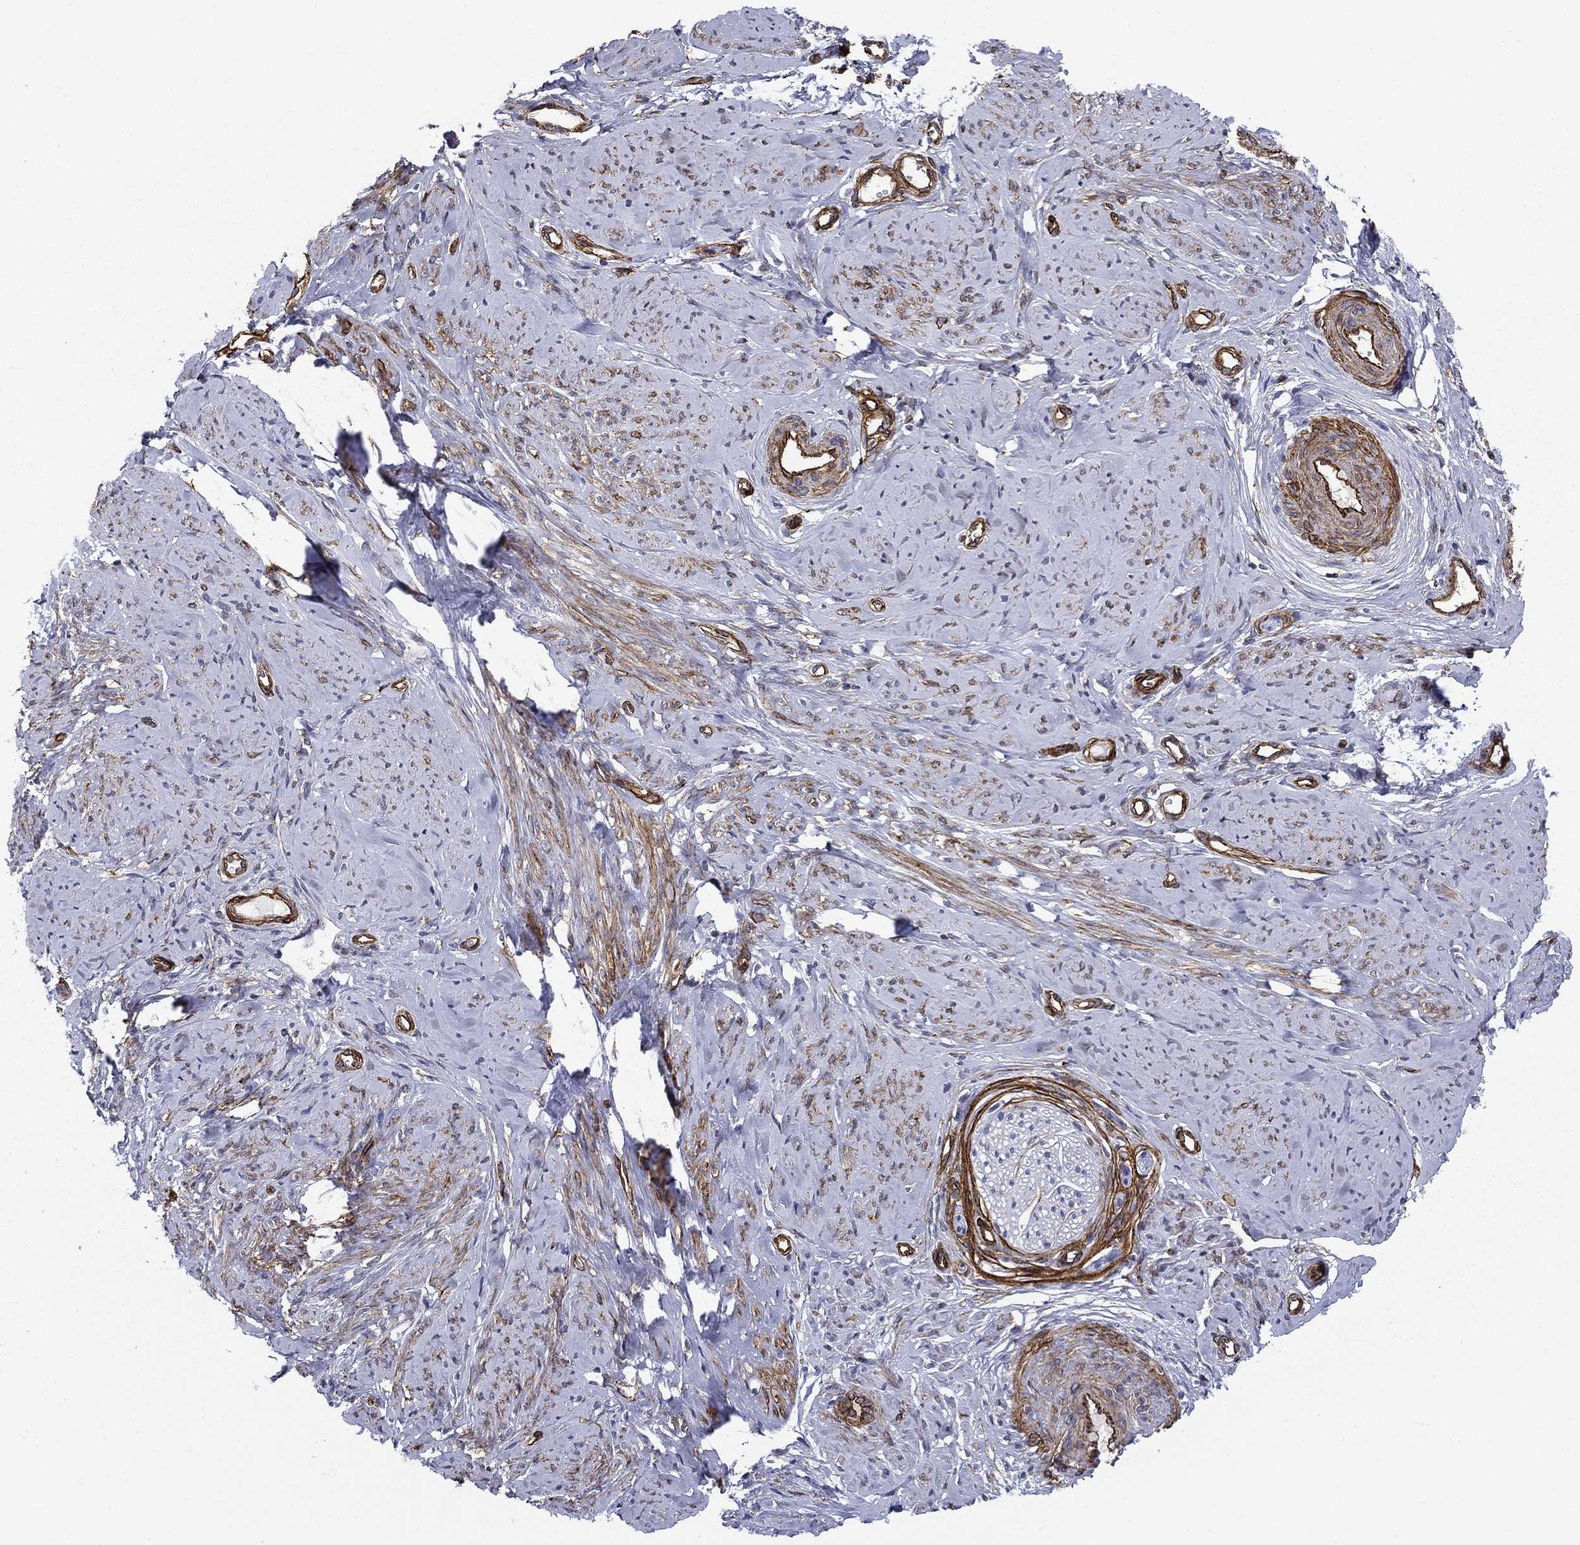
{"staining": {"intensity": "strong", "quantity": "<25%", "location": "cytoplasmic/membranous"}, "tissue": "smooth muscle", "cell_type": "Smooth muscle cells", "image_type": "normal", "snomed": [{"axis": "morphology", "description": "Normal tissue, NOS"}, {"axis": "topography", "description": "Smooth muscle"}], "caption": "High-magnification brightfield microscopy of benign smooth muscle stained with DAB (brown) and counterstained with hematoxylin (blue). smooth muscle cells exhibit strong cytoplasmic/membranous expression is appreciated in approximately<25% of cells. (DAB IHC with brightfield microscopy, high magnification).", "gene": "SYNC", "patient": {"sex": "female", "age": 48}}